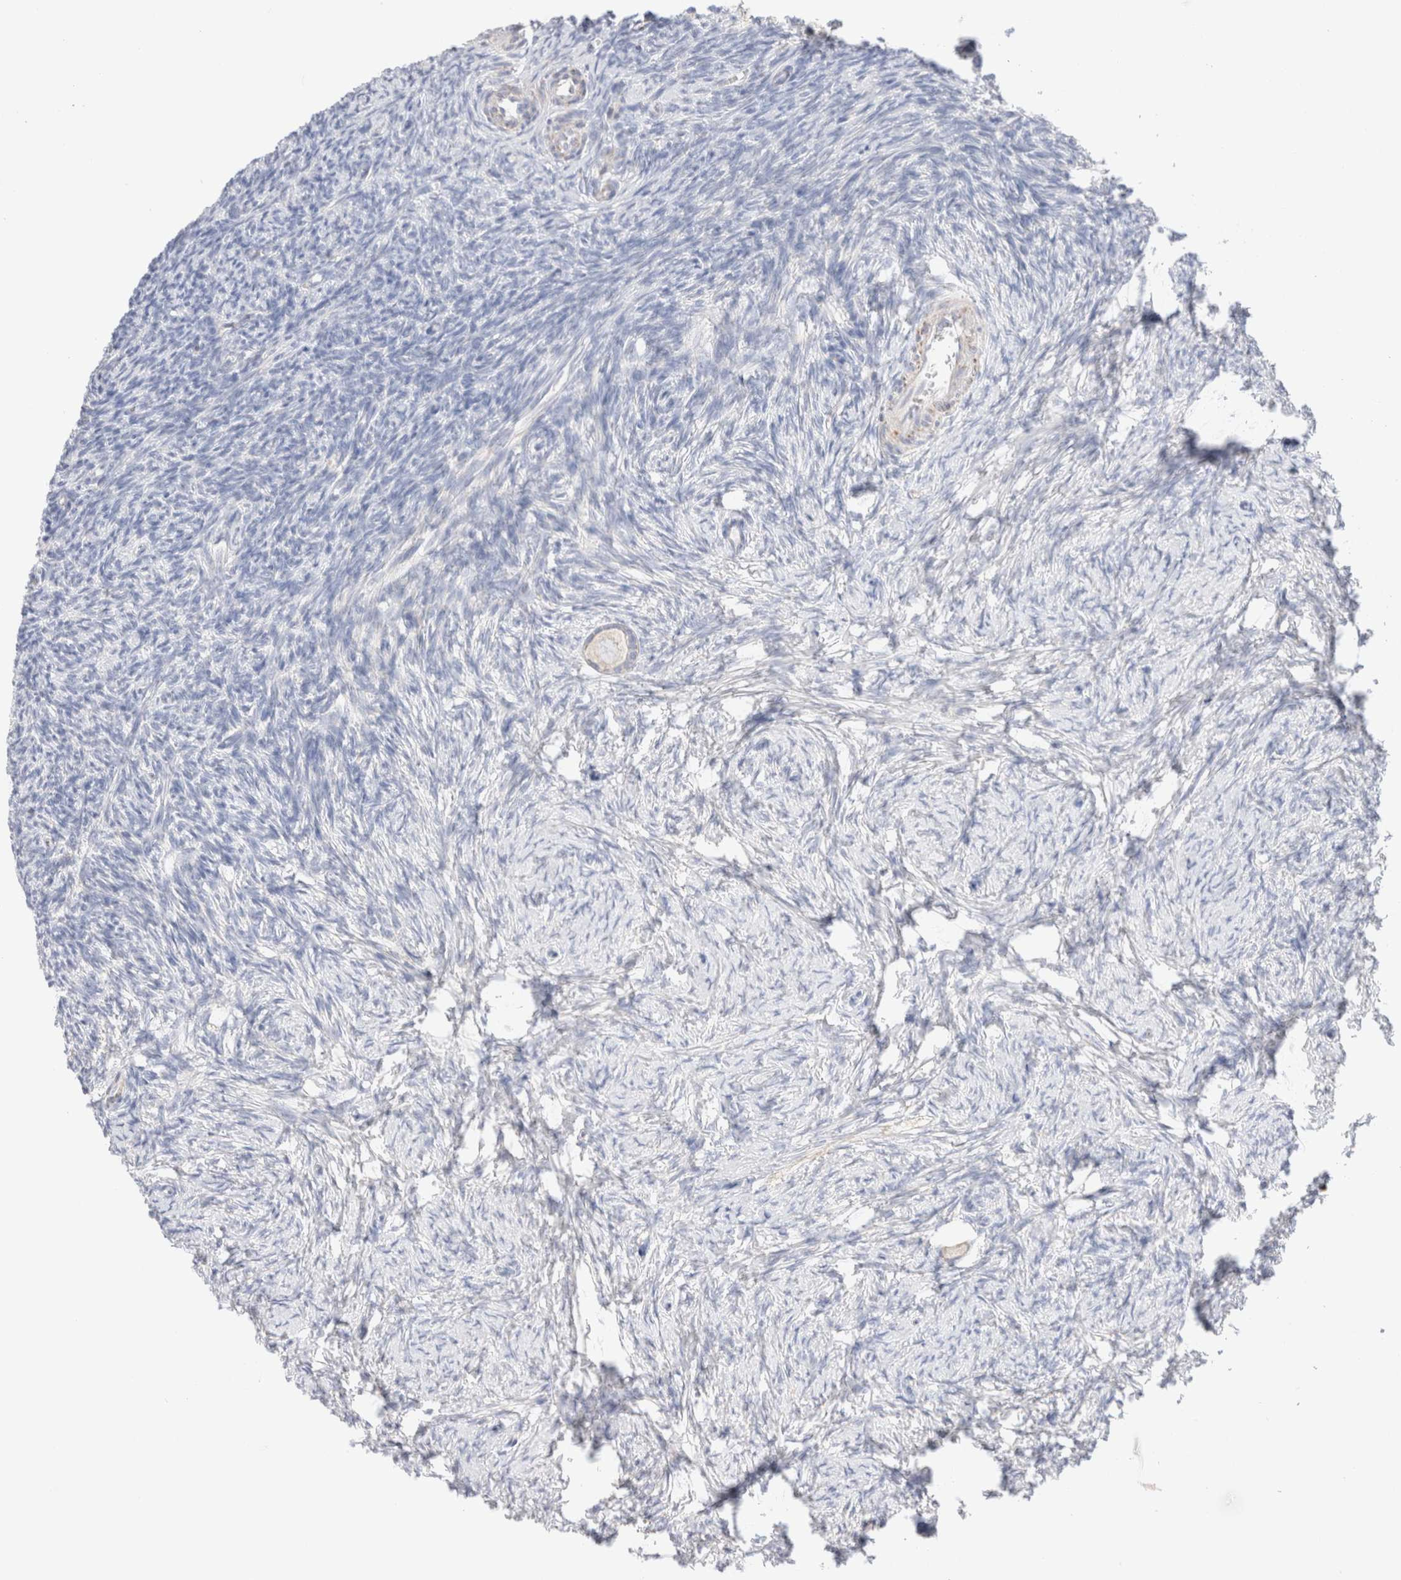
{"staining": {"intensity": "weak", "quantity": "25%-75%", "location": "cytoplasmic/membranous"}, "tissue": "ovary", "cell_type": "Follicle cells", "image_type": "normal", "snomed": [{"axis": "morphology", "description": "Normal tissue, NOS"}, {"axis": "topography", "description": "Ovary"}], "caption": "A photomicrograph of human ovary stained for a protein demonstrates weak cytoplasmic/membranous brown staining in follicle cells. The staining was performed using DAB (3,3'-diaminobenzidine) to visualize the protein expression in brown, while the nuclei were stained in blue with hematoxylin (Magnification: 20x).", "gene": "ATP6V1C1", "patient": {"sex": "female", "age": 34}}